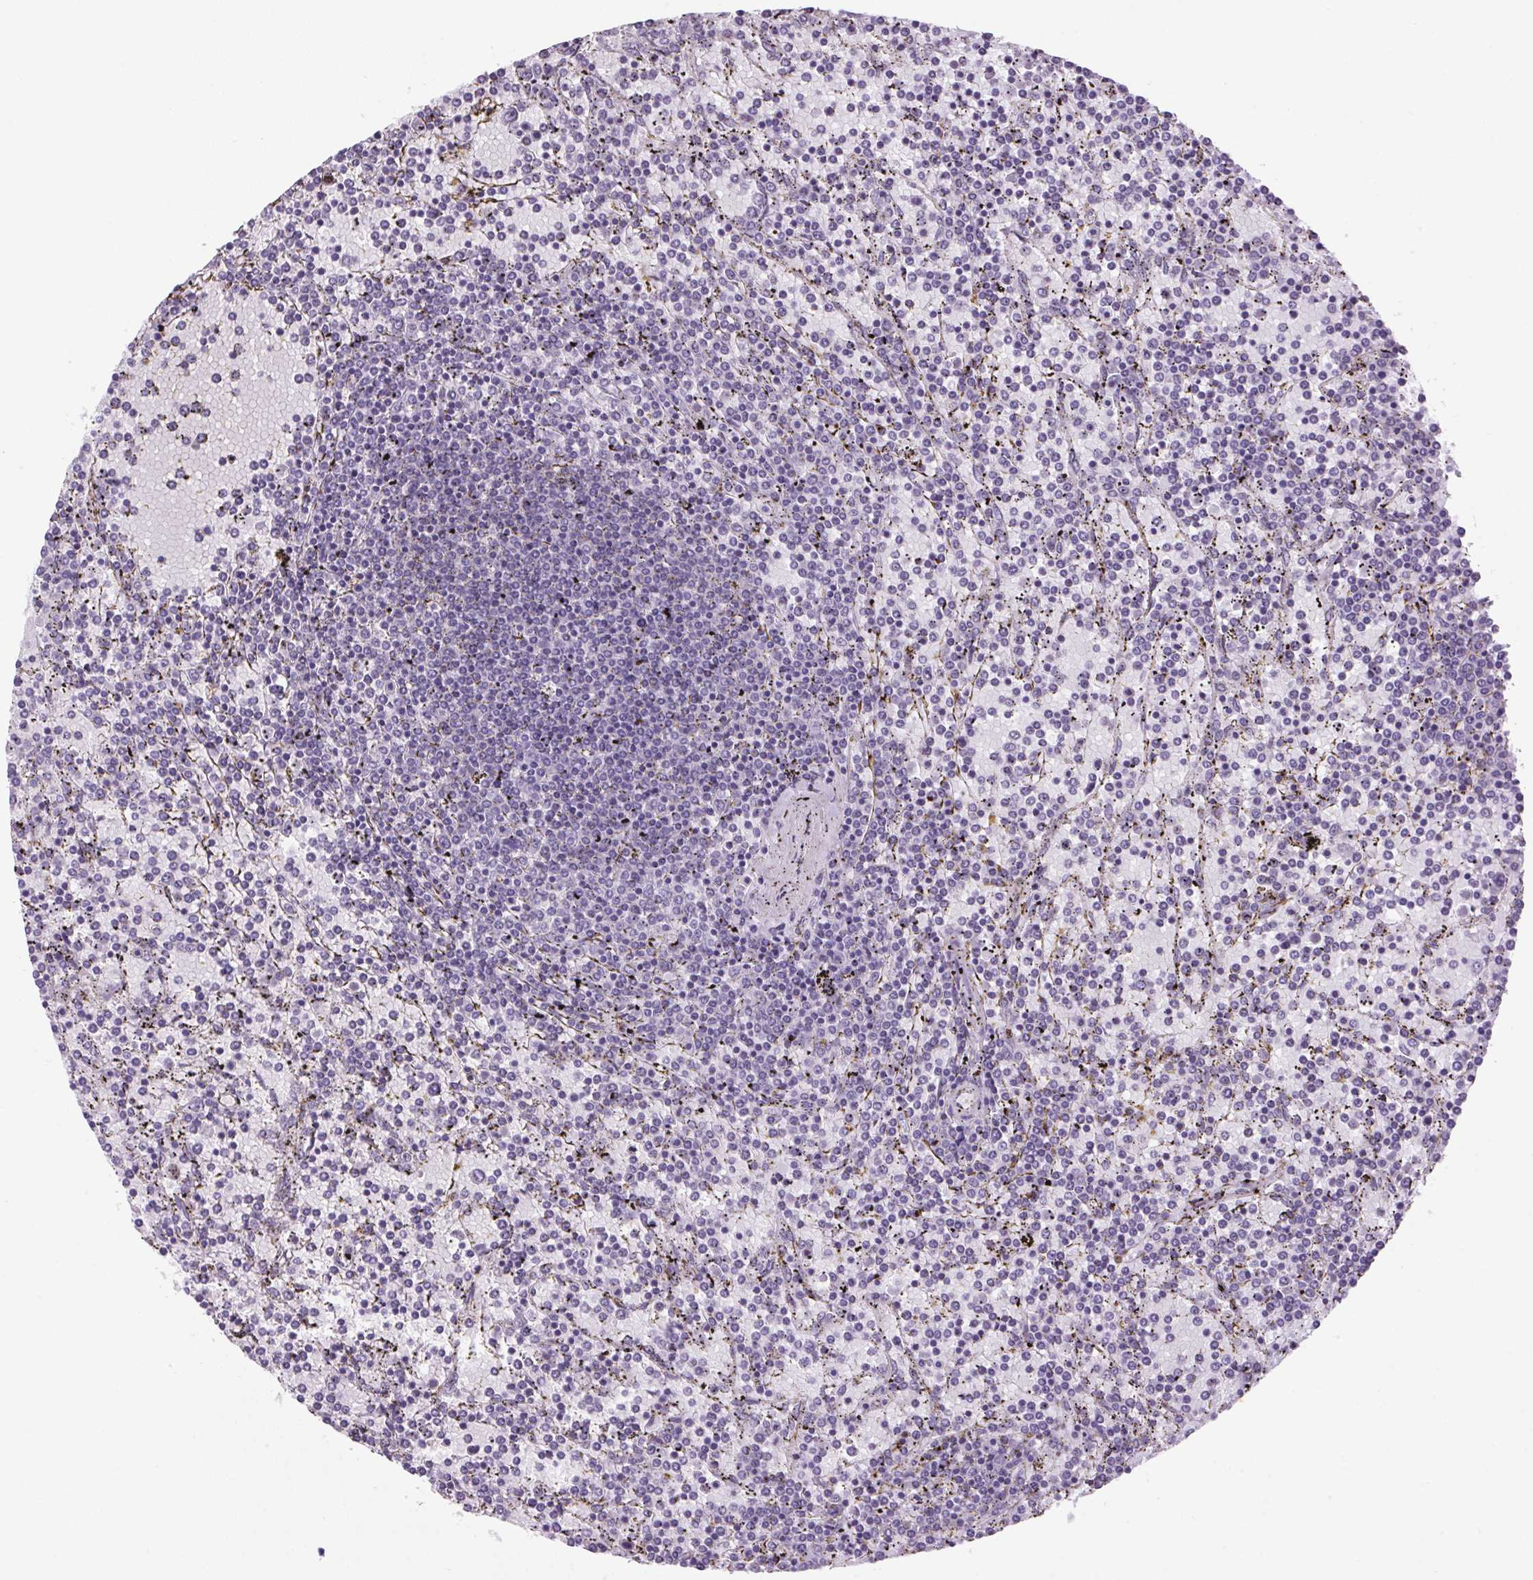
{"staining": {"intensity": "negative", "quantity": "none", "location": "none"}, "tissue": "lymphoma", "cell_type": "Tumor cells", "image_type": "cancer", "snomed": [{"axis": "morphology", "description": "Malignant lymphoma, non-Hodgkin's type, Low grade"}, {"axis": "topography", "description": "Spleen"}], "caption": "Low-grade malignant lymphoma, non-Hodgkin's type stained for a protein using immunohistochemistry (IHC) exhibits no staining tumor cells.", "gene": "VWA3B", "patient": {"sex": "female", "age": 77}}